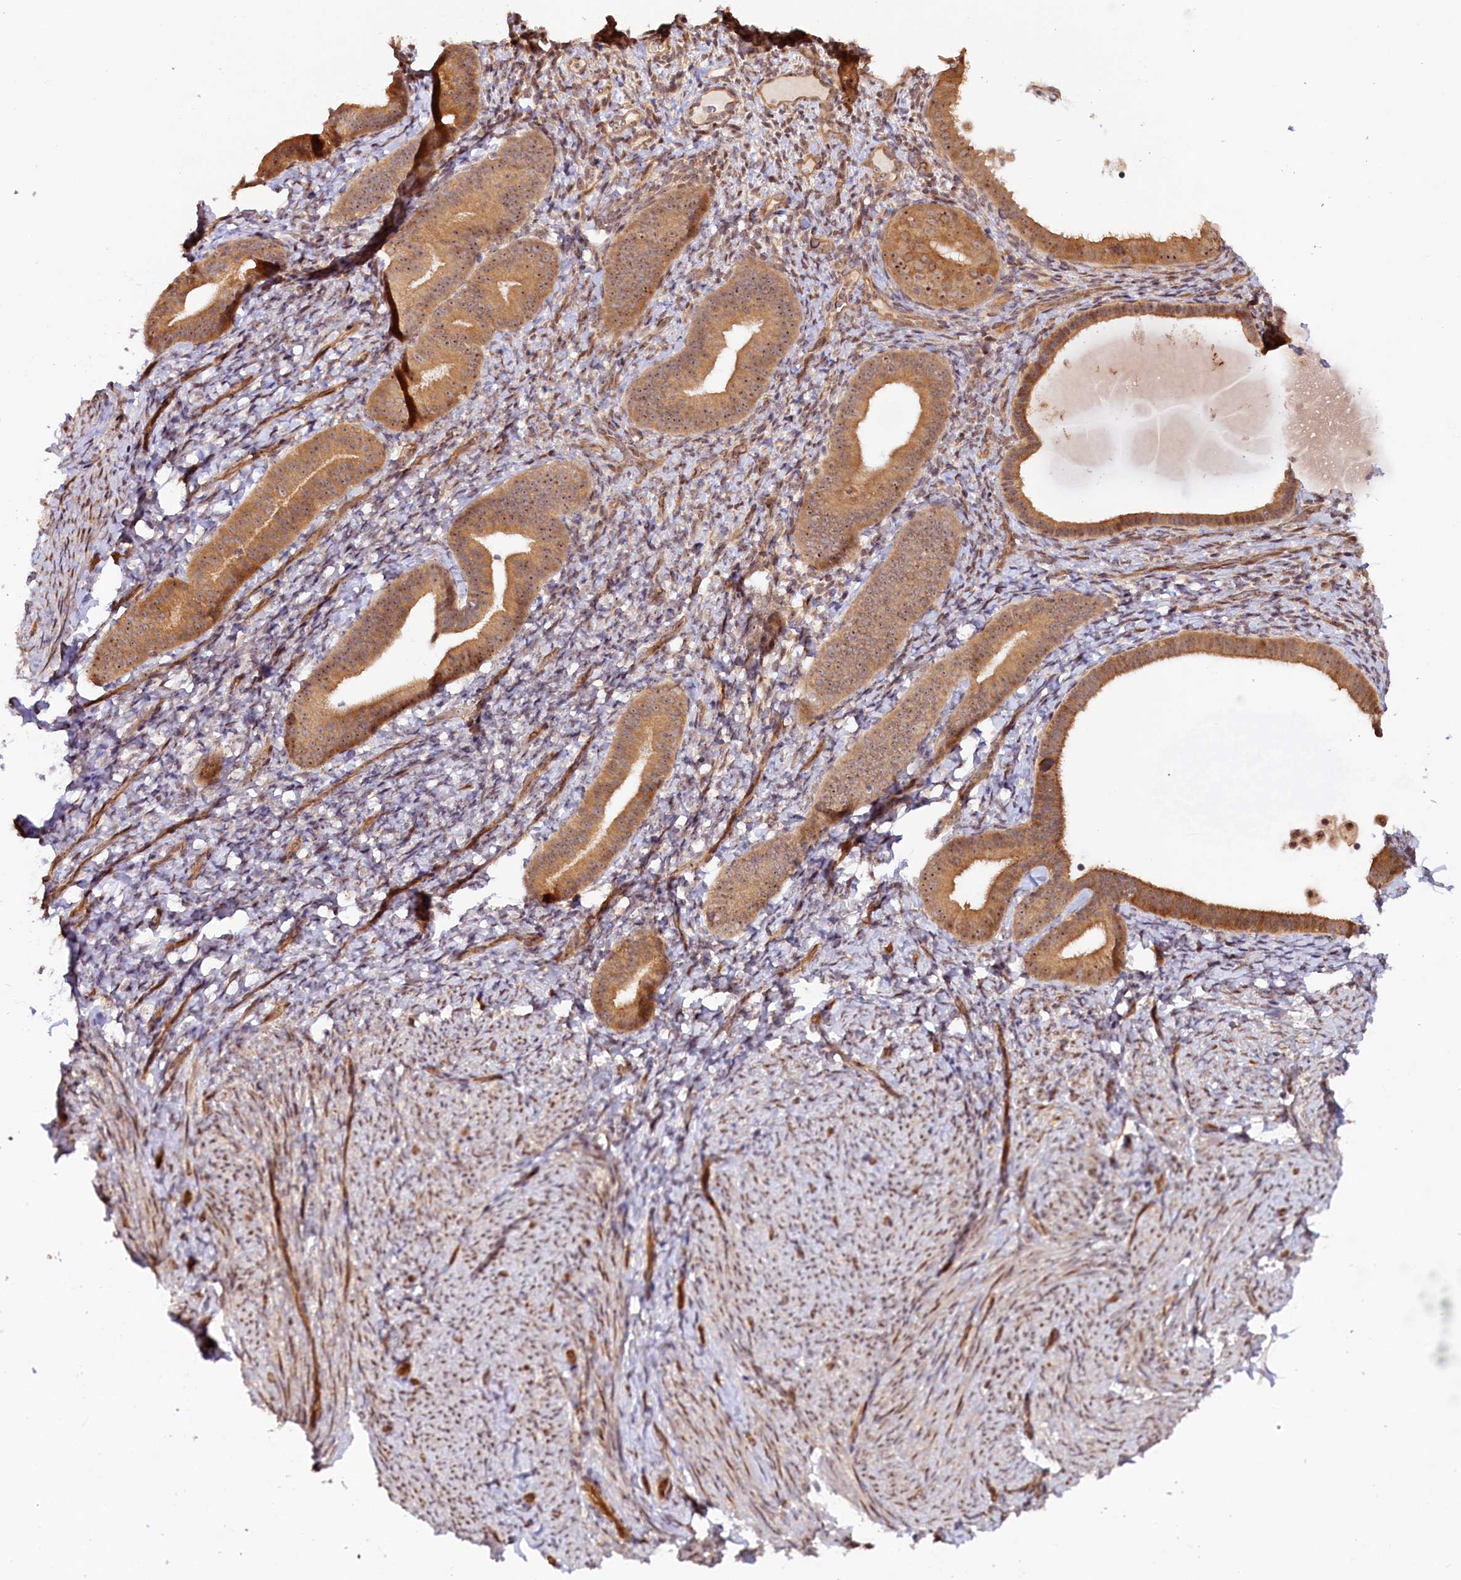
{"staining": {"intensity": "moderate", "quantity": "<25%", "location": "nuclear"}, "tissue": "endometrium", "cell_type": "Cells in endometrial stroma", "image_type": "normal", "snomed": [{"axis": "morphology", "description": "Normal tissue, NOS"}, {"axis": "topography", "description": "Endometrium"}], "caption": "Immunohistochemical staining of benign human endometrium reveals low levels of moderate nuclear positivity in approximately <25% of cells in endometrial stroma.", "gene": "ANKRD24", "patient": {"sex": "female", "age": 65}}